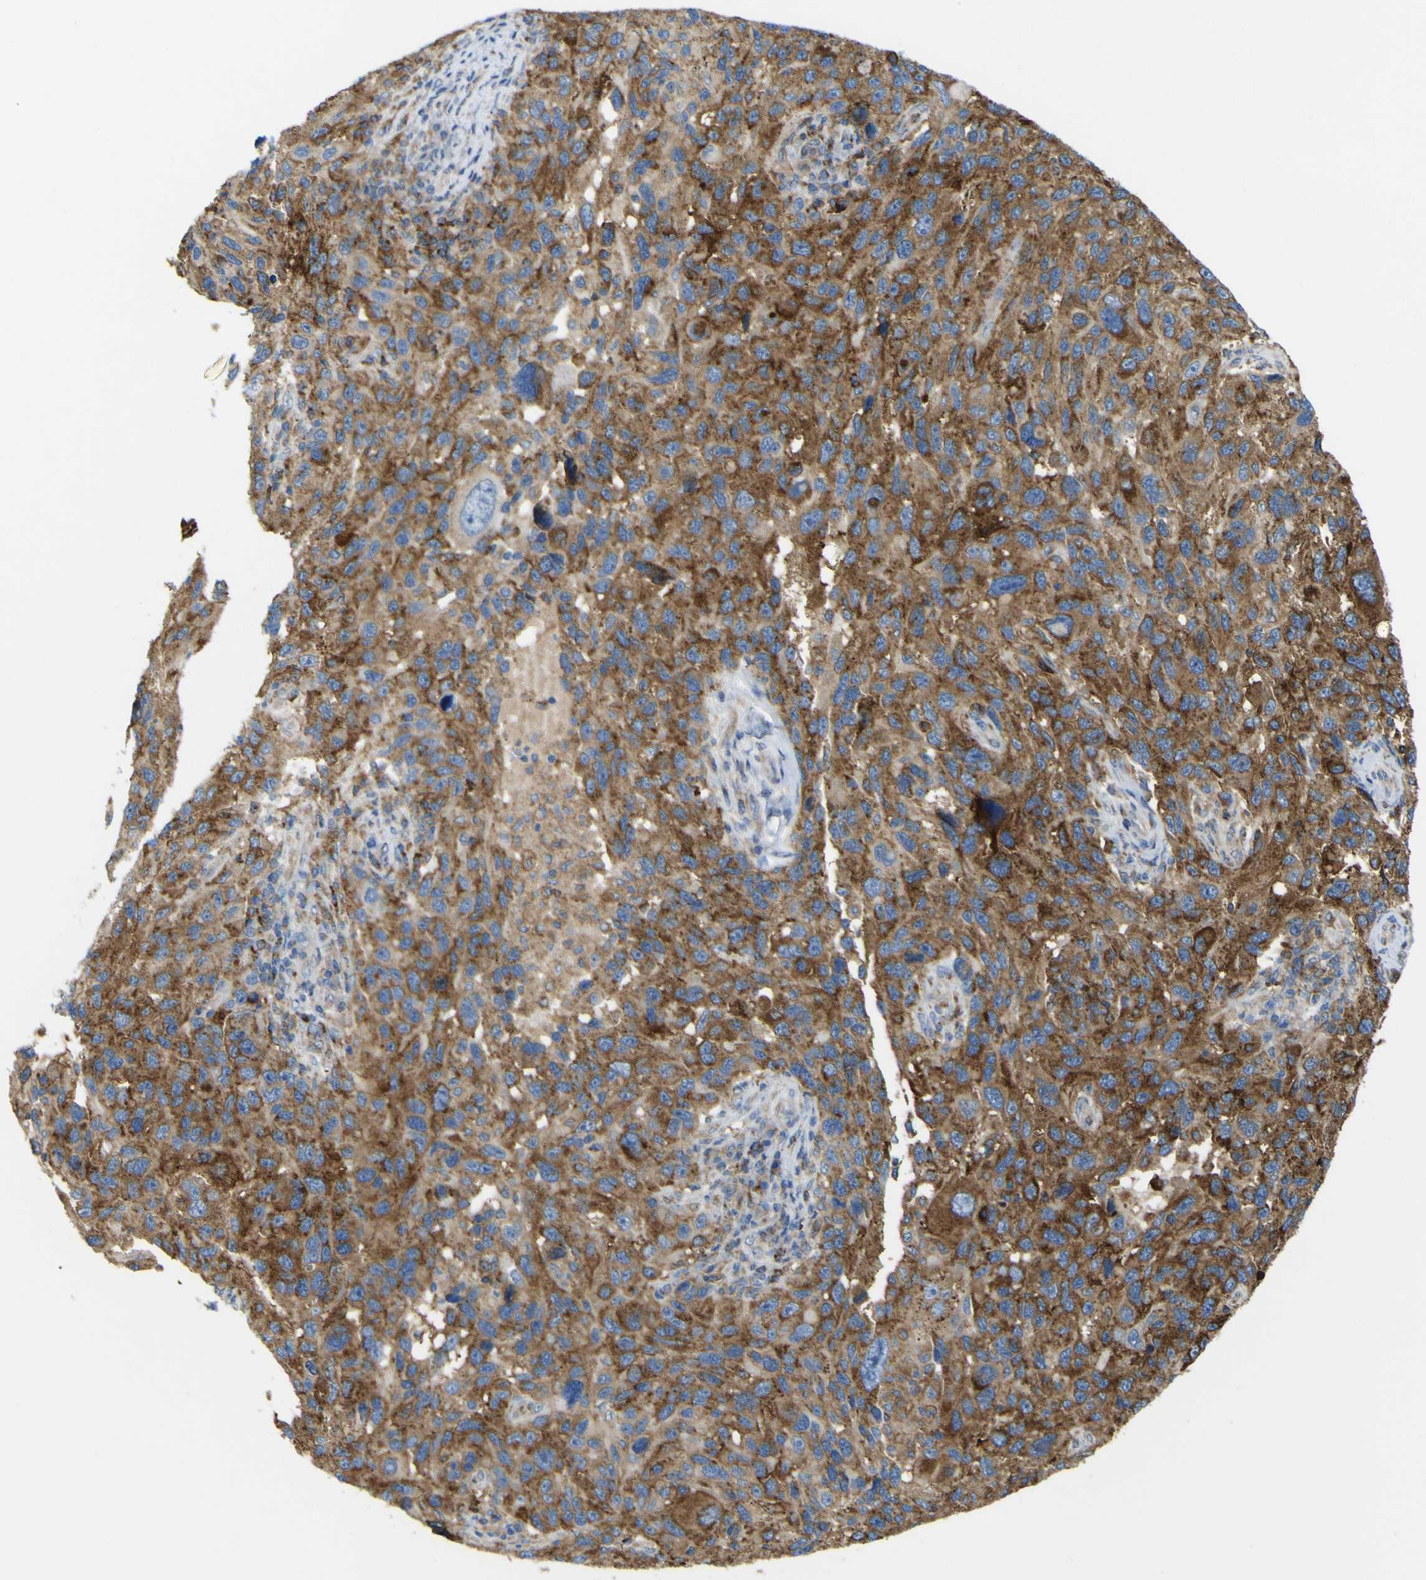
{"staining": {"intensity": "strong", "quantity": ">75%", "location": "cytoplasmic/membranous"}, "tissue": "melanoma", "cell_type": "Tumor cells", "image_type": "cancer", "snomed": [{"axis": "morphology", "description": "Malignant melanoma, NOS"}, {"axis": "topography", "description": "Skin"}], "caption": "A brown stain shows strong cytoplasmic/membranous expression of a protein in human melanoma tumor cells.", "gene": "IGF2R", "patient": {"sex": "male", "age": 53}}